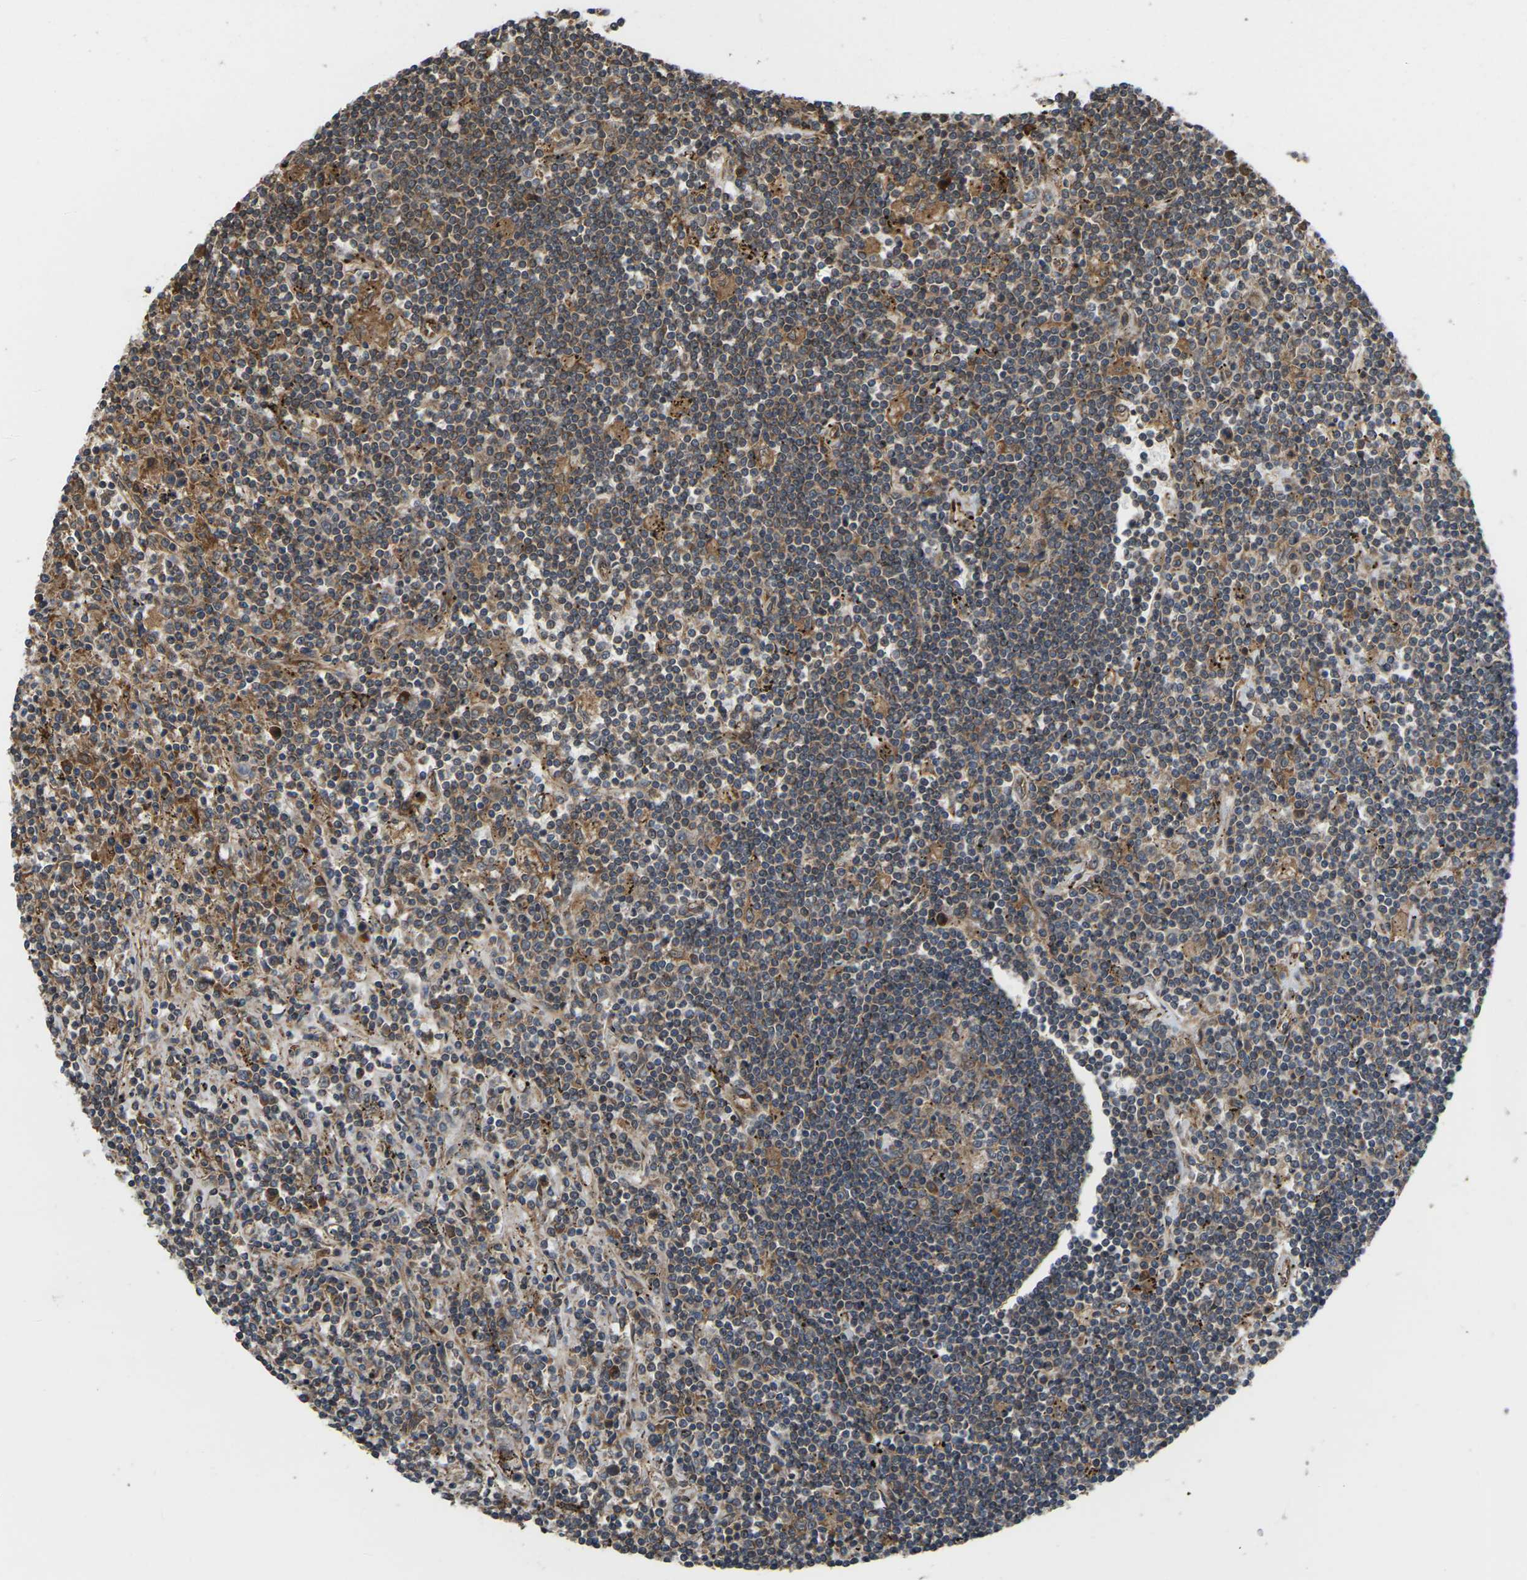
{"staining": {"intensity": "moderate", "quantity": ">75%", "location": "cytoplasmic/membranous"}, "tissue": "lymphoma", "cell_type": "Tumor cells", "image_type": "cancer", "snomed": [{"axis": "morphology", "description": "Malignant lymphoma, non-Hodgkin's type, Low grade"}, {"axis": "topography", "description": "Spleen"}], "caption": "Lymphoma was stained to show a protein in brown. There is medium levels of moderate cytoplasmic/membranous positivity in approximately >75% of tumor cells. Nuclei are stained in blue.", "gene": "NRAS", "patient": {"sex": "male", "age": 76}}